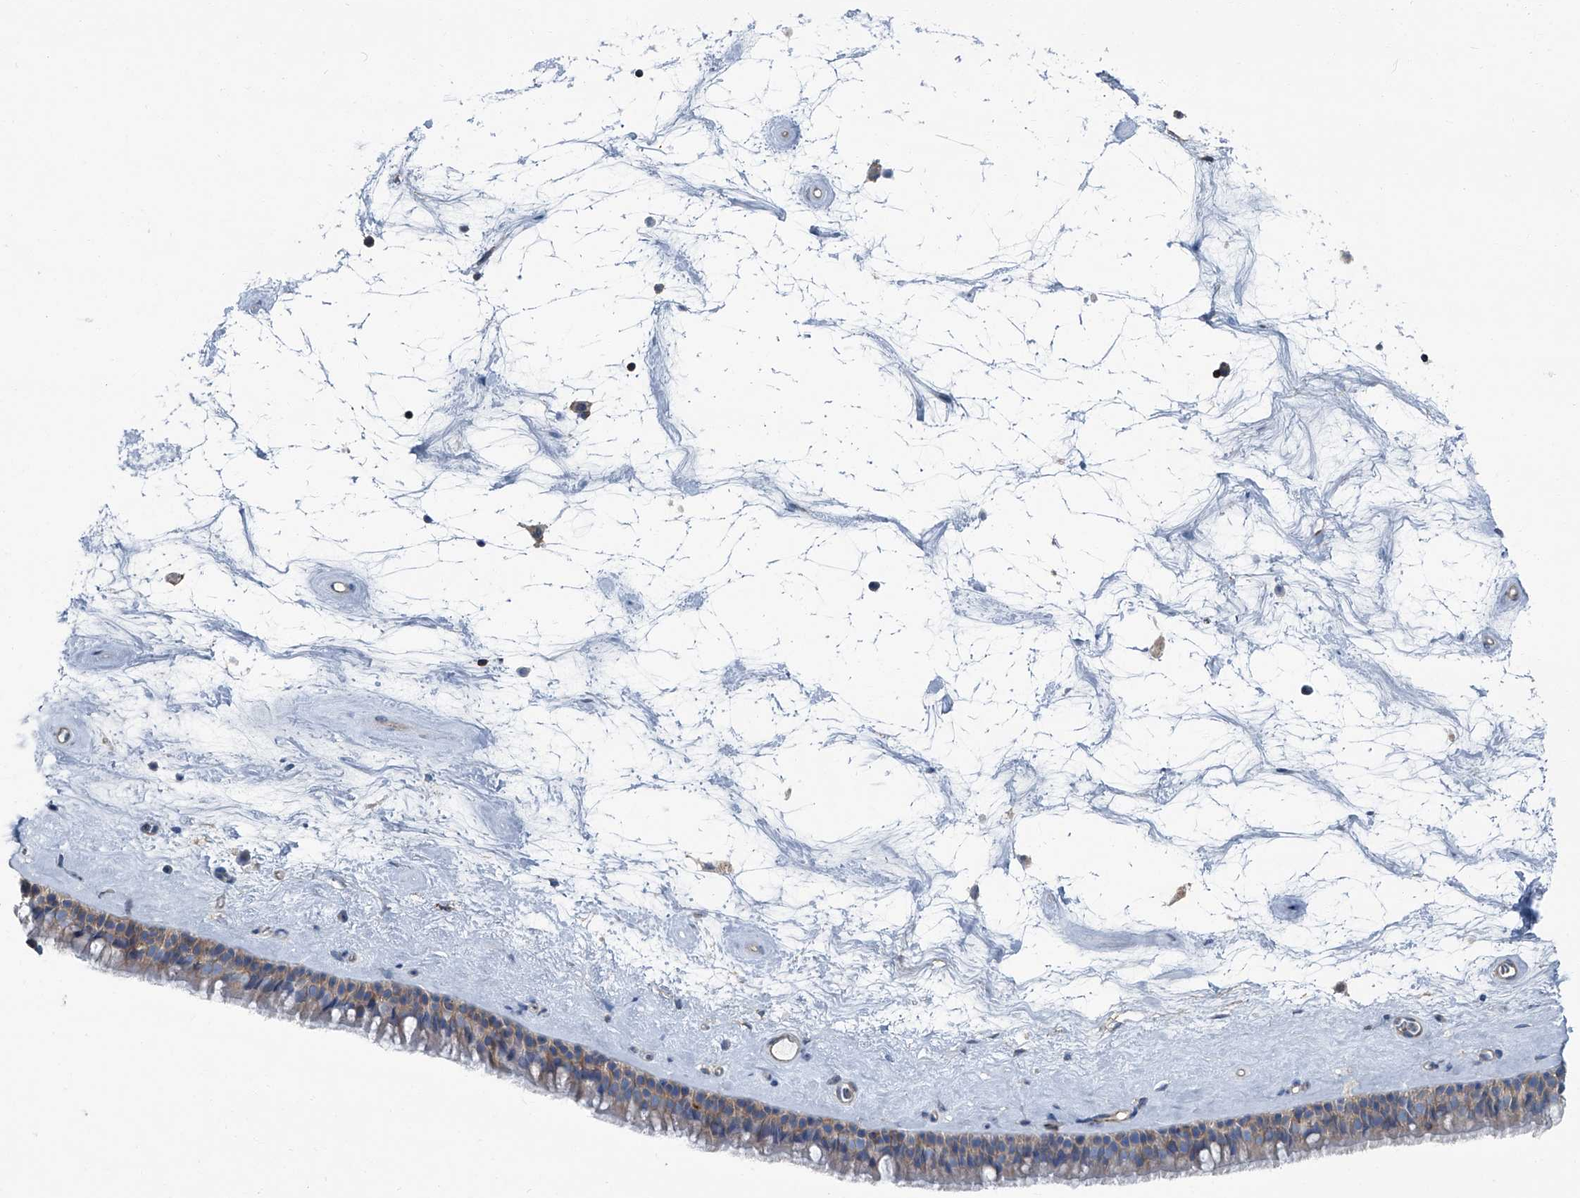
{"staining": {"intensity": "moderate", "quantity": "25%-75%", "location": "cytoplasmic/membranous"}, "tissue": "nasopharynx", "cell_type": "Respiratory epithelial cells", "image_type": "normal", "snomed": [{"axis": "morphology", "description": "Normal tissue, NOS"}, {"axis": "topography", "description": "Nasopharynx"}], "caption": "Immunohistochemistry (IHC) photomicrograph of normal human nasopharynx stained for a protein (brown), which shows medium levels of moderate cytoplasmic/membranous staining in approximately 25%-75% of respiratory epithelial cells.", "gene": "SEPTIN7", "patient": {"sex": "male", "age": 64}}